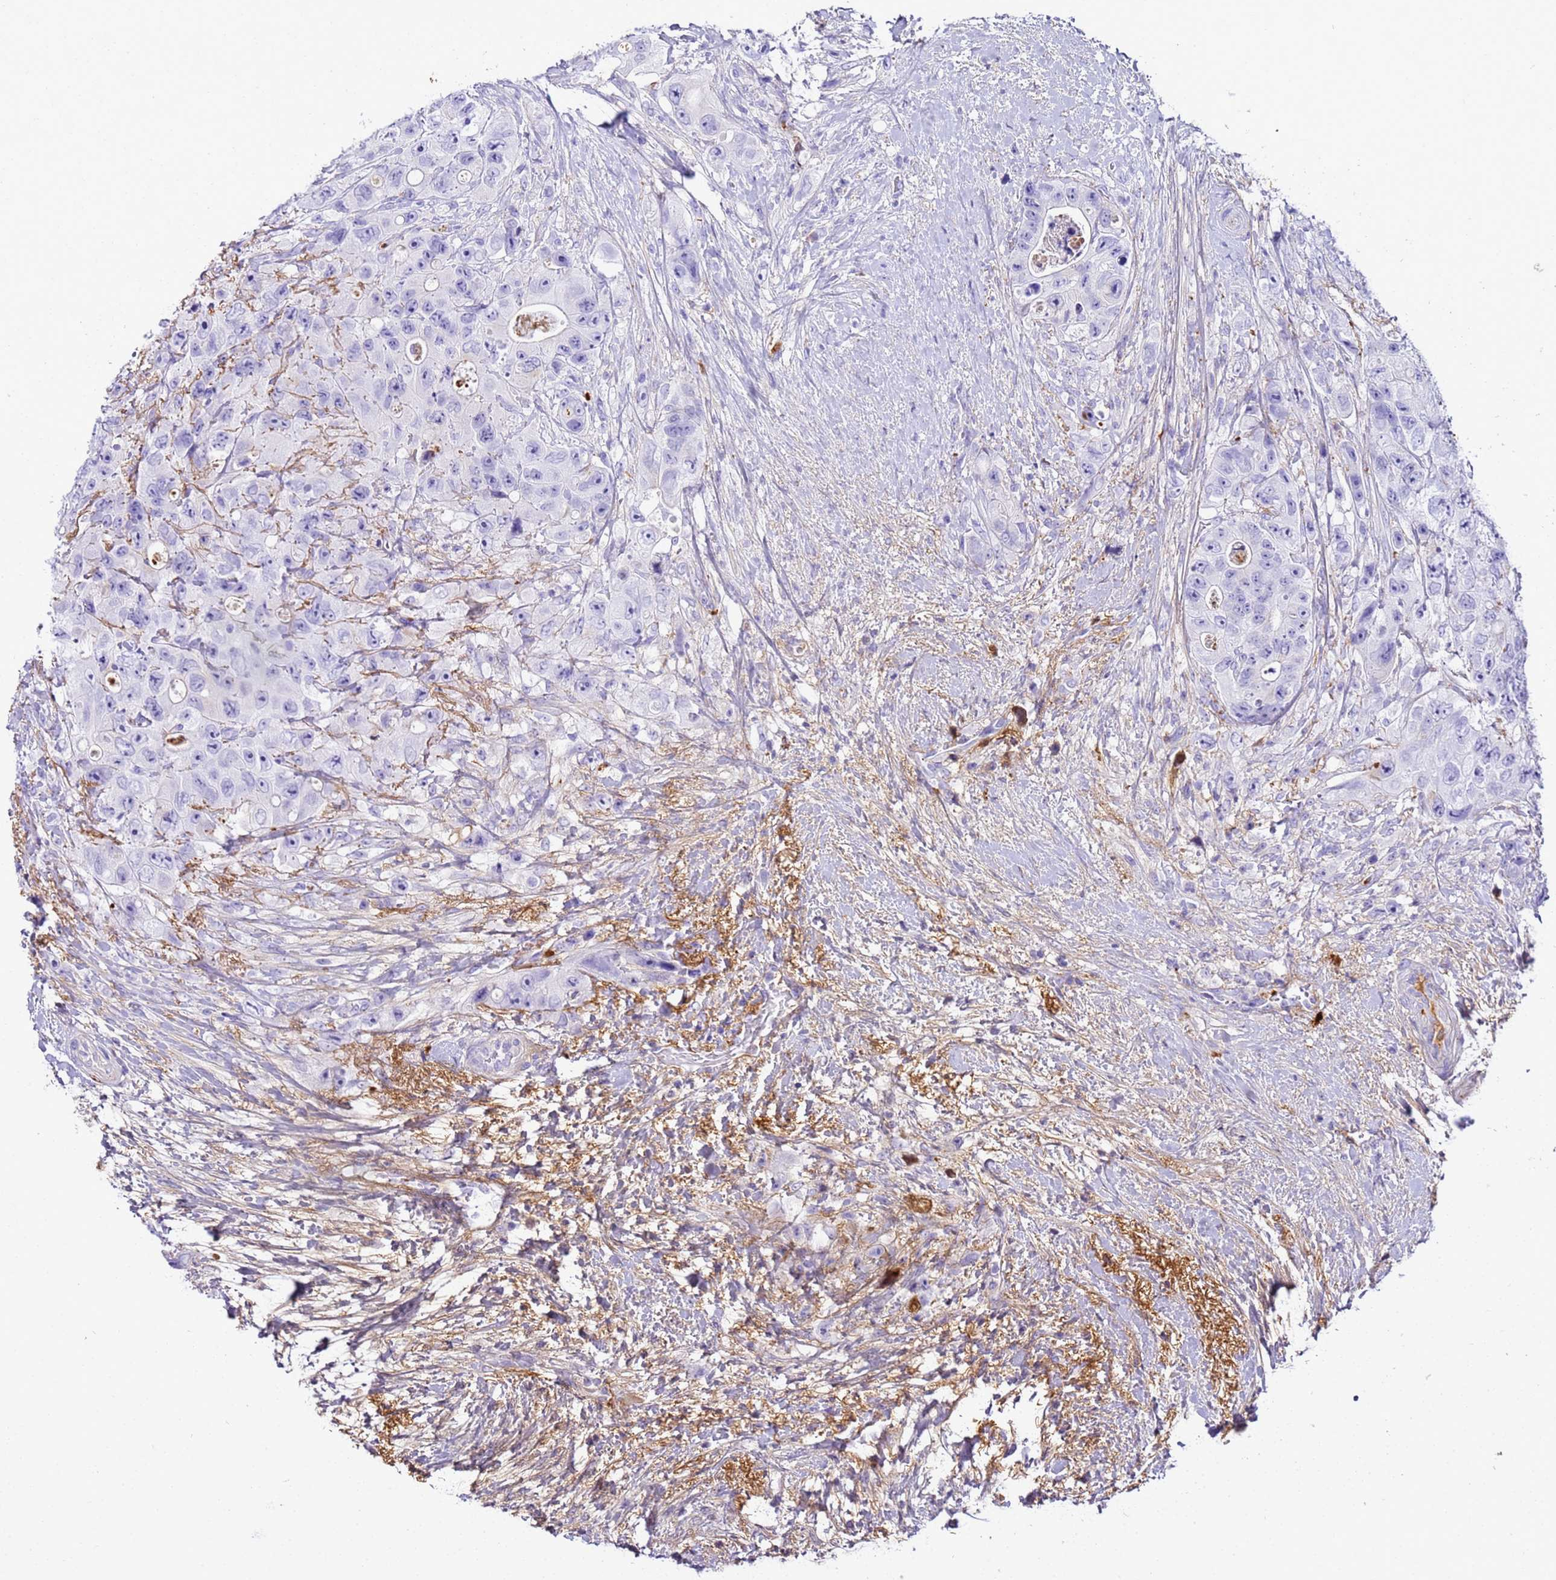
{"staining": {"intensity": "negative", "quantity": "none", "location": "none"}, "tissue": "colorectal cancer", "cell_type": "Tumor cells", "image_type": "cancer", "snomed": [{"axis": "morphology", "description": "Adenocarcinoma, NOS"}, {"axis": "topography", "description": "Colon"}], "caption": "An immunohistochemistry (IHC) micrograph of adenocarcinoma (colorectal) is shown. There is no staining in tumor cells of adenocarcinoma (colorectal).", "gene": "CFHR2", "patient": {"sex": "female", "age": 46}}